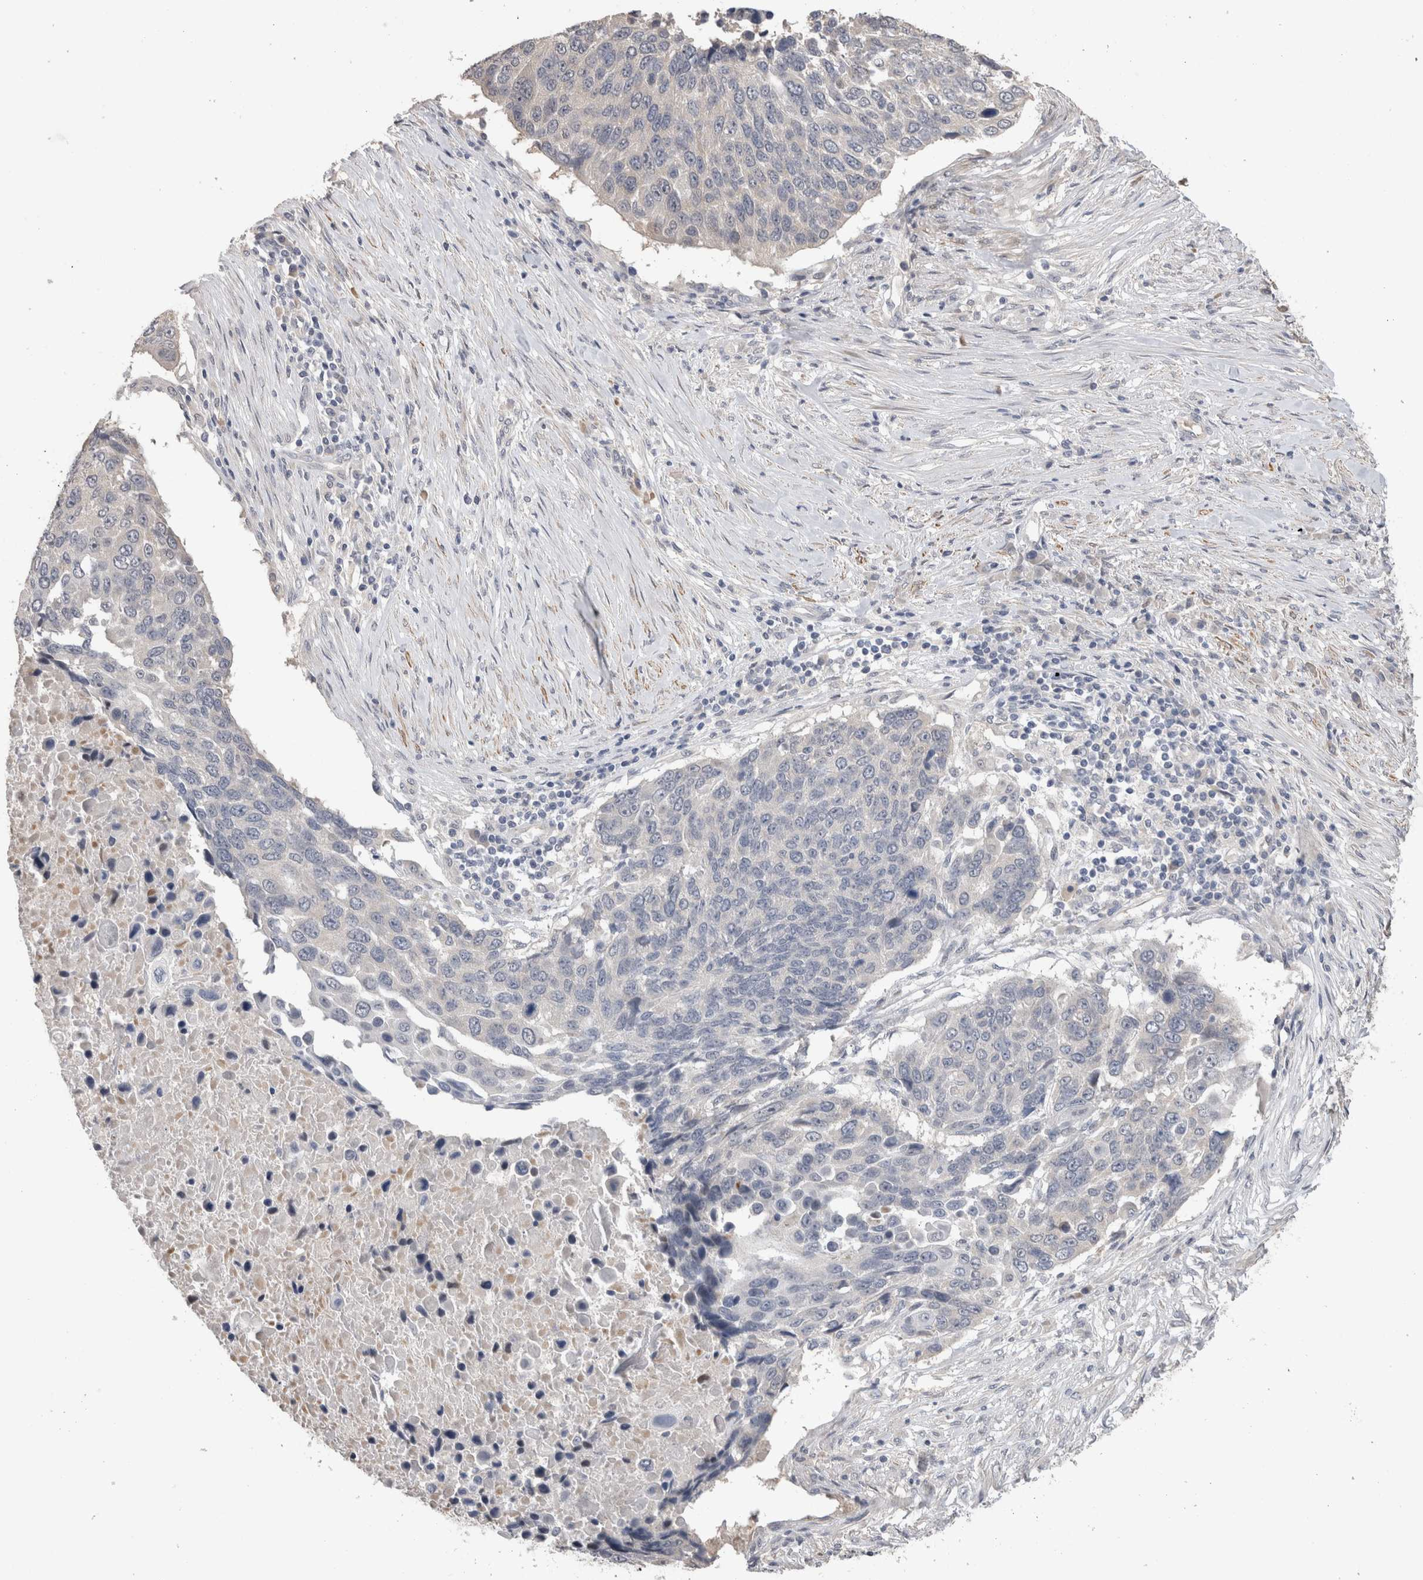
{"staining": {"intensity": "negative", "quantity": "none", "location": "none"}, "tissue": "lung cancer", "cell_type": "Tumor cells", "image_type": "cancer", "snomed": [{"axis": "morphology", "description": "Squamous cell carcinoma, NOS"}, {"axis": "topography", "description": "Lung"}], "caption": "Immunohistochemistry image of neoplastic tissue: lung cancer (squamous cell carcinoma) stained with DAB exhibits no significant protein positivity in tumor cells.", "gene": "CRYBG1", "patient": {"sex": "male", "age": 66}}